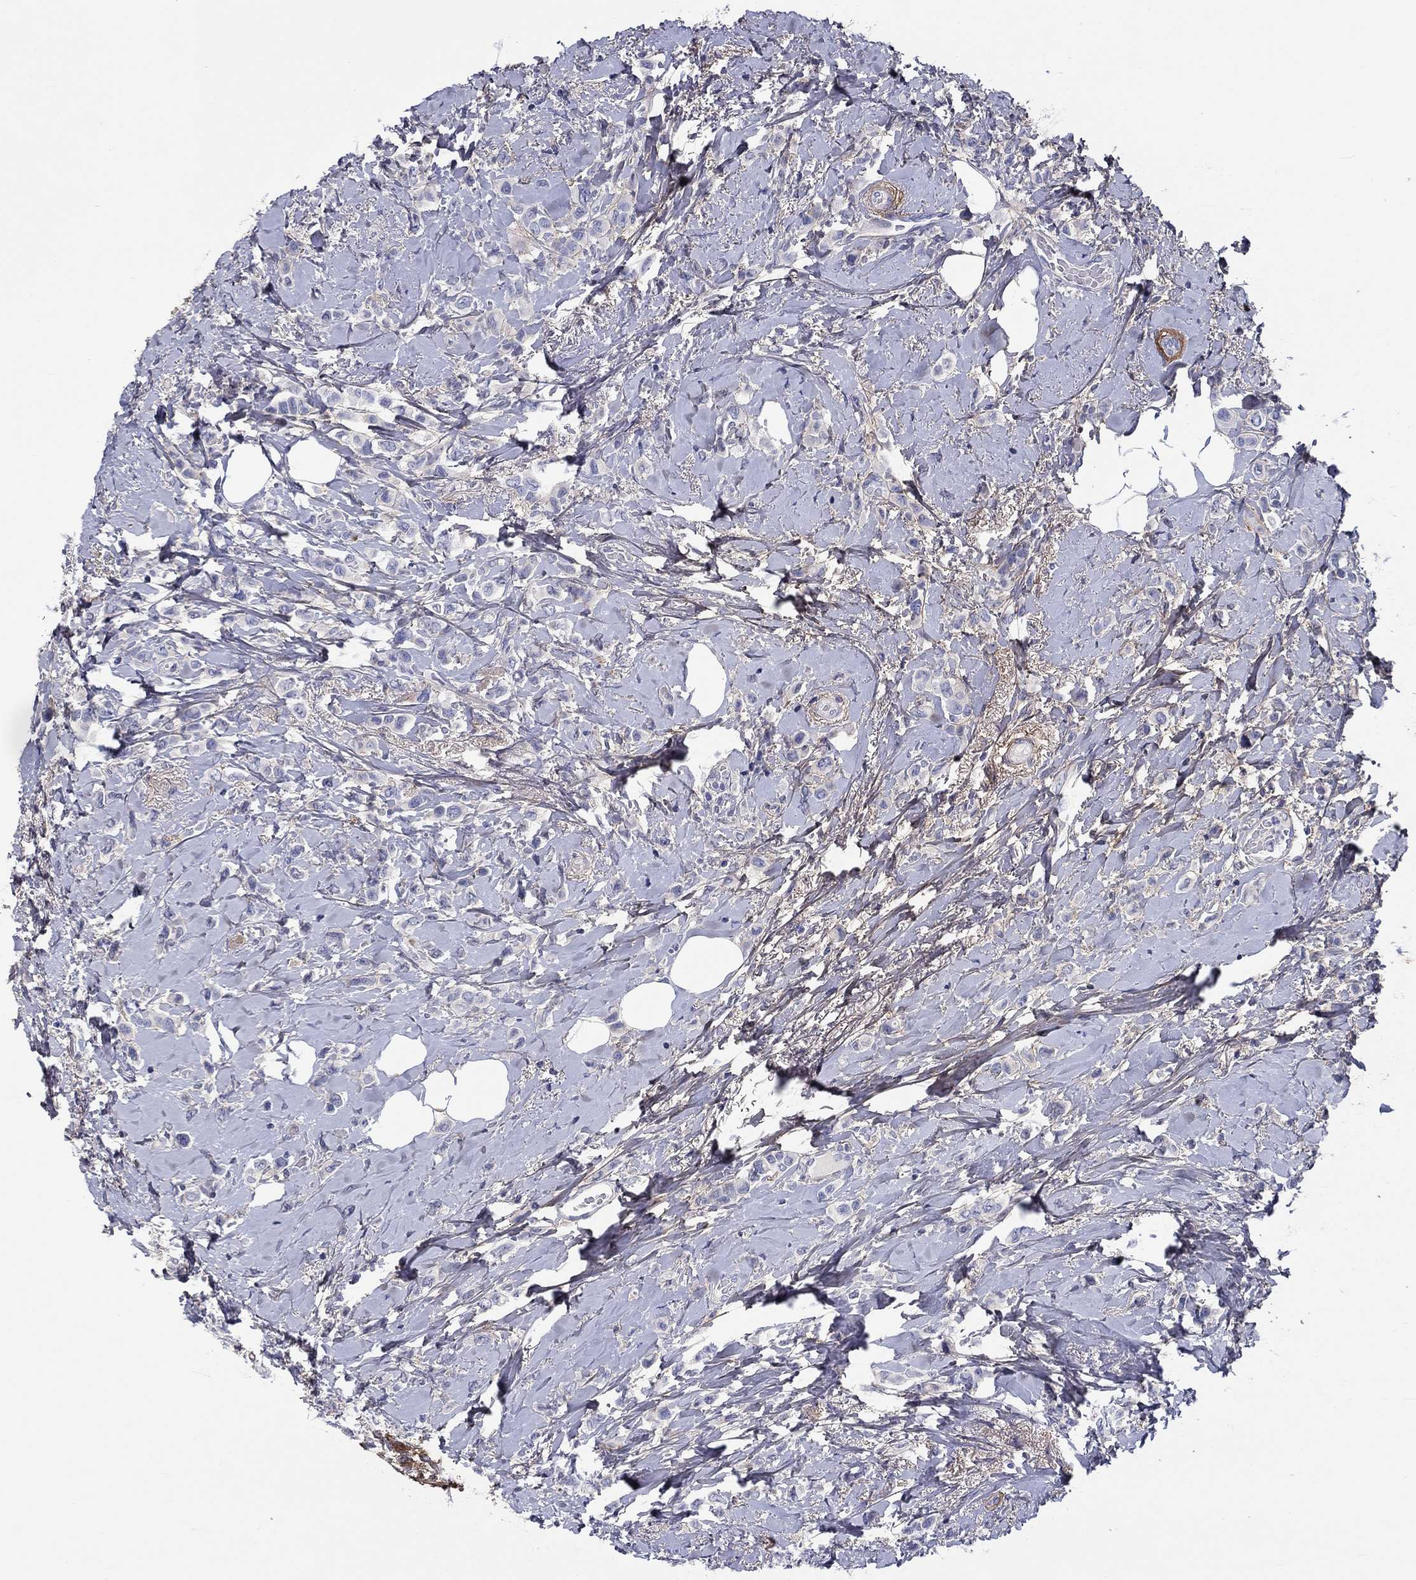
{"staining": {"intensity": "negative", "quantity": "none", "location": "none"}, "tissue": "breast cancer", "cell_type": "Tumor cells", "image_type": "cancer", "snomed": [{"axis": "morphology", "description": "Lobular carcinoma"}, {"axis": "topography", "description": "Breast"}], "caption": "DAB (3,3'-diaminobenzidine) immunohistochemical staining of breast cancer (lobular carcinoma) shows no significant positivity in tumor cells.", "gene": "TGFBI", "patient": {"sex": "female", "age": 66}}